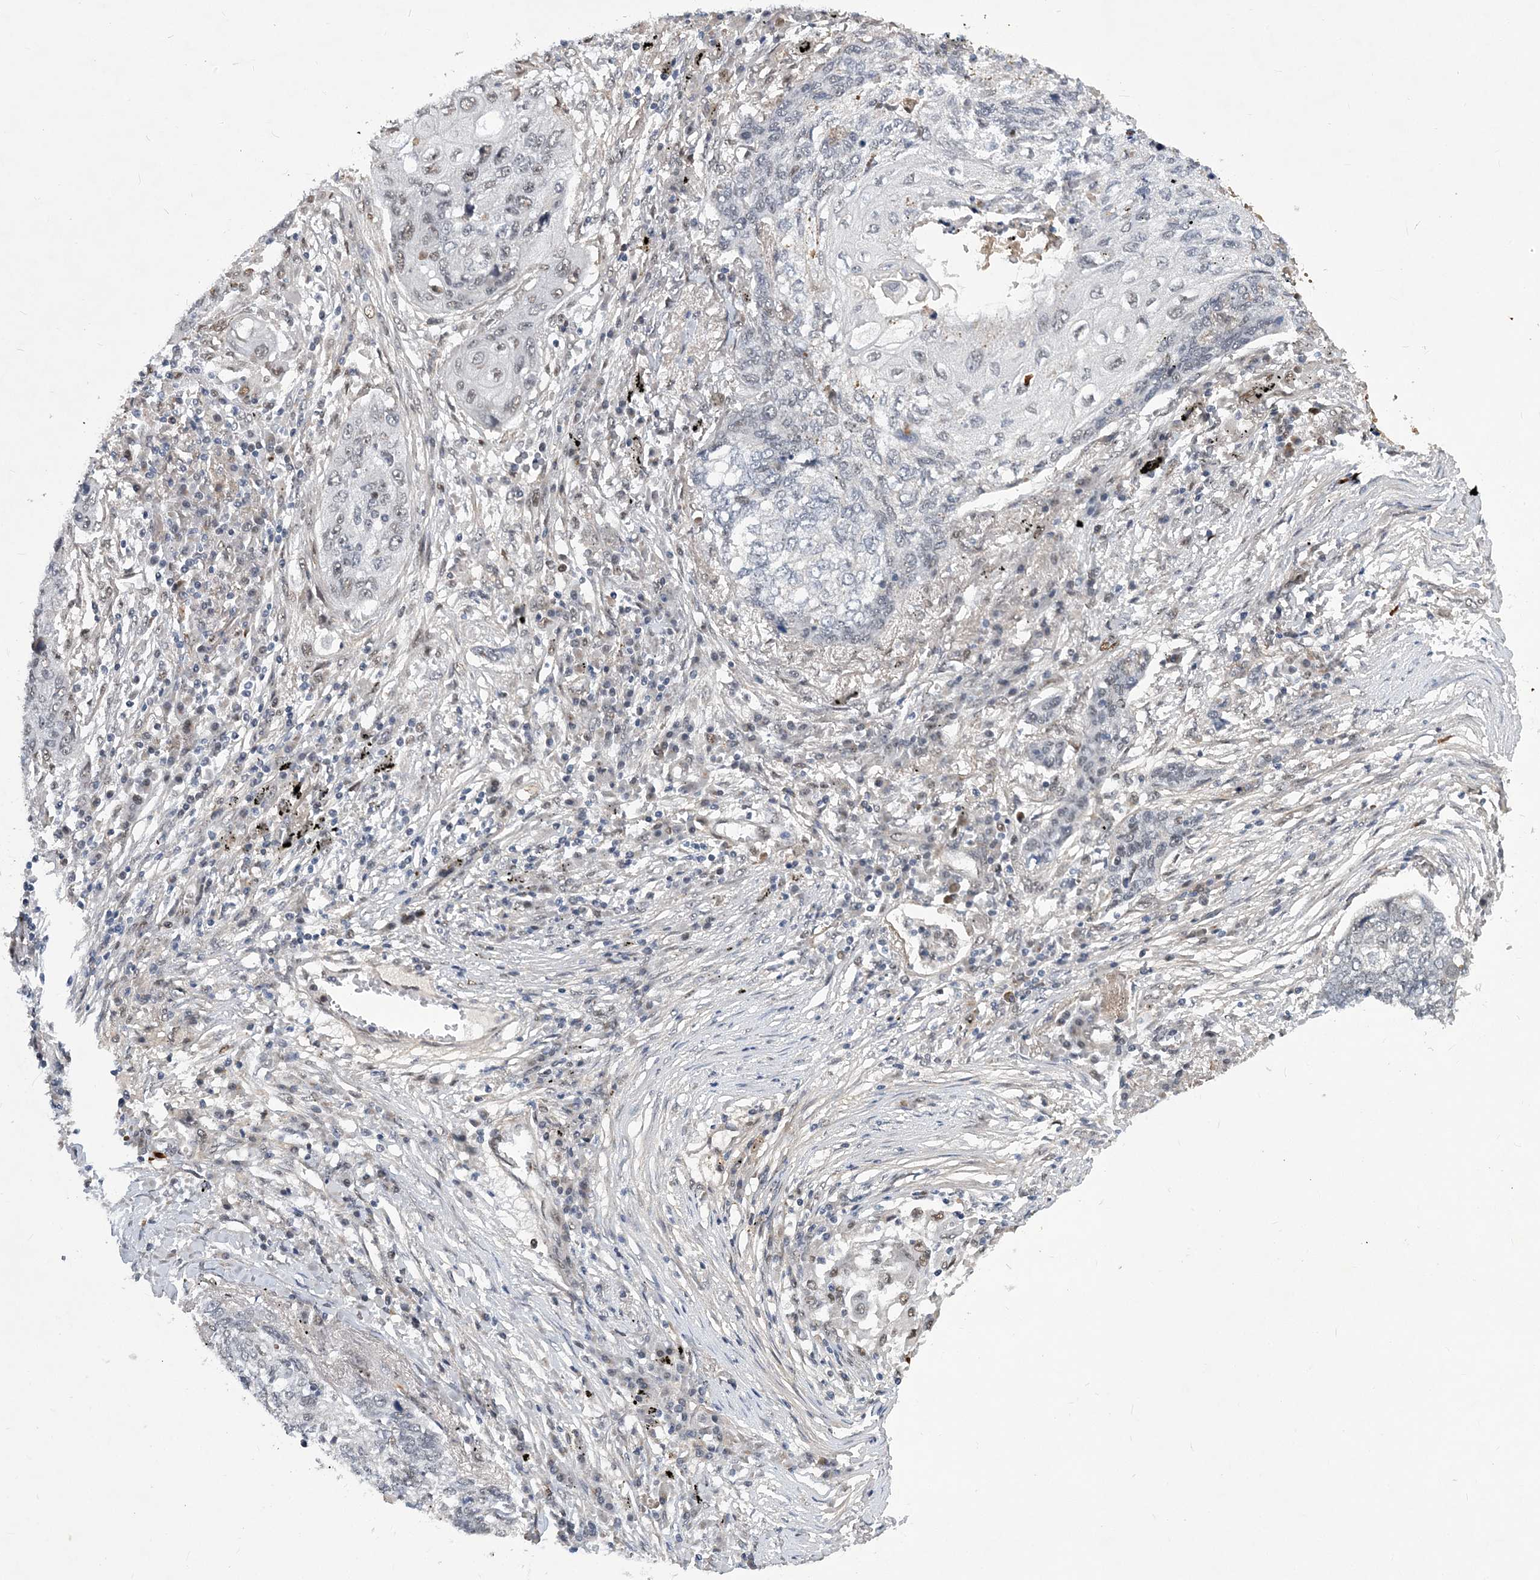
{"staining": {"intensity": "negative", "quantity": "none", "location": "none"}, "tissue": "lung cancer", "cell_type": "Tumor cells", "image_type": "cancer", "snomed": [{"axis": "morphology", "description": "Squamous cell carcinoma, NOS"}, {"axis": "topography", "description": "Lung"}], "caption": "High power microscopy micrograph of an IHC photomicrograph of lung cancer (squamous cell carcinoma), revealing no significant positivity in tumor cells.", "gene": "FAM217A", "patient": {"sex": "female", "age": 63}}